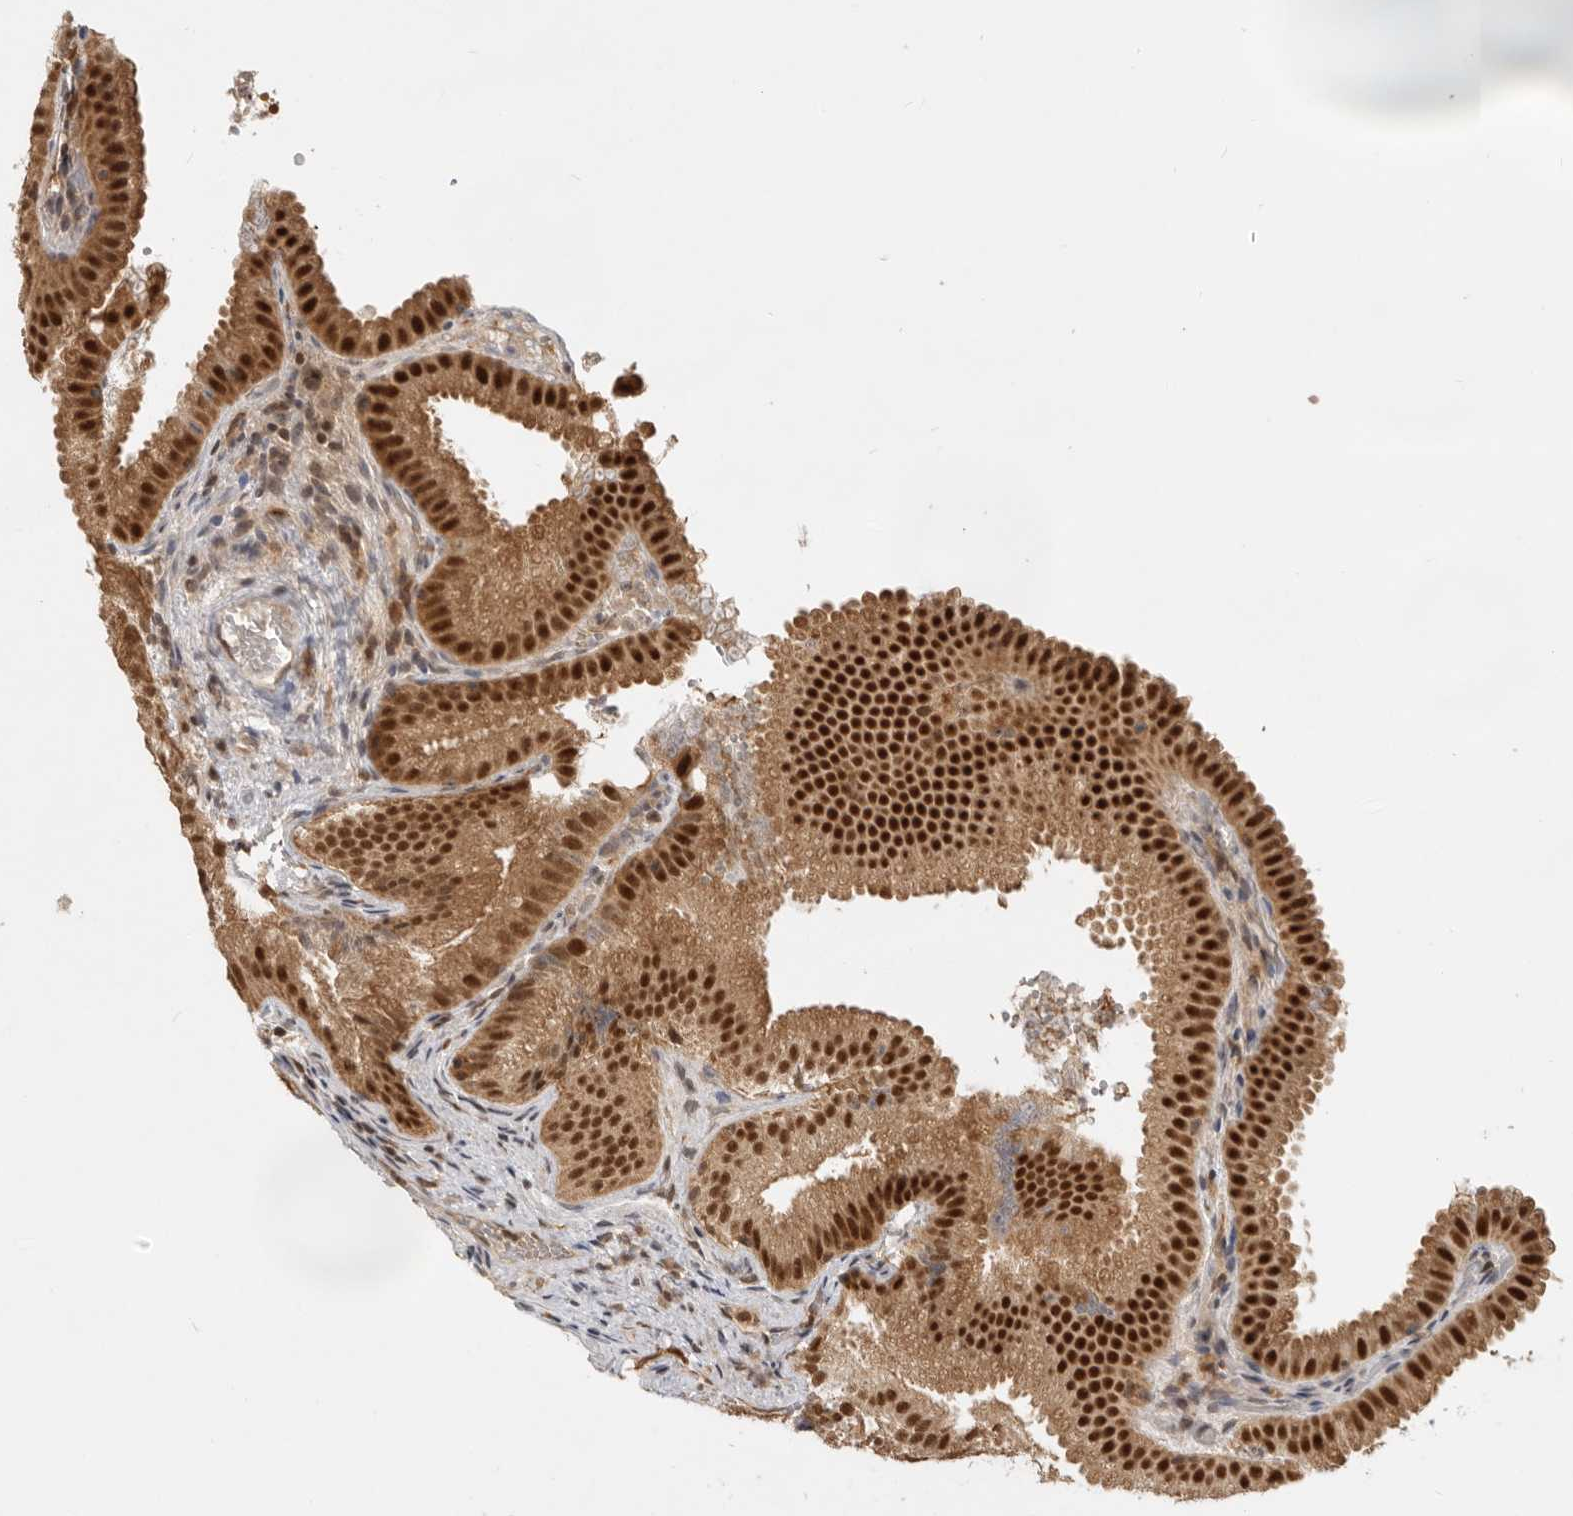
{"staining": {"intensity": "strong", "quantity": ">75%", "location": "cytoplasmic/membranous,nuclear"}, "tissue": "gallbladder", "cell_type": "Glandular cells", "image_type": "normal", "snomed": [{"axis": "morphology", "description": "Normal tissue, NOS"}, {"axis": "topography", "description": "Gallbladder"}], "caption": "Immunohistochemical staining of normal human gallbladder demonstrates strong cytoplasmic/membranous,nuclear protein positivity in approximately >75% of glandular cells.", "gene": "ADPRS", "patient": {"sex": "female", "age": 30}}